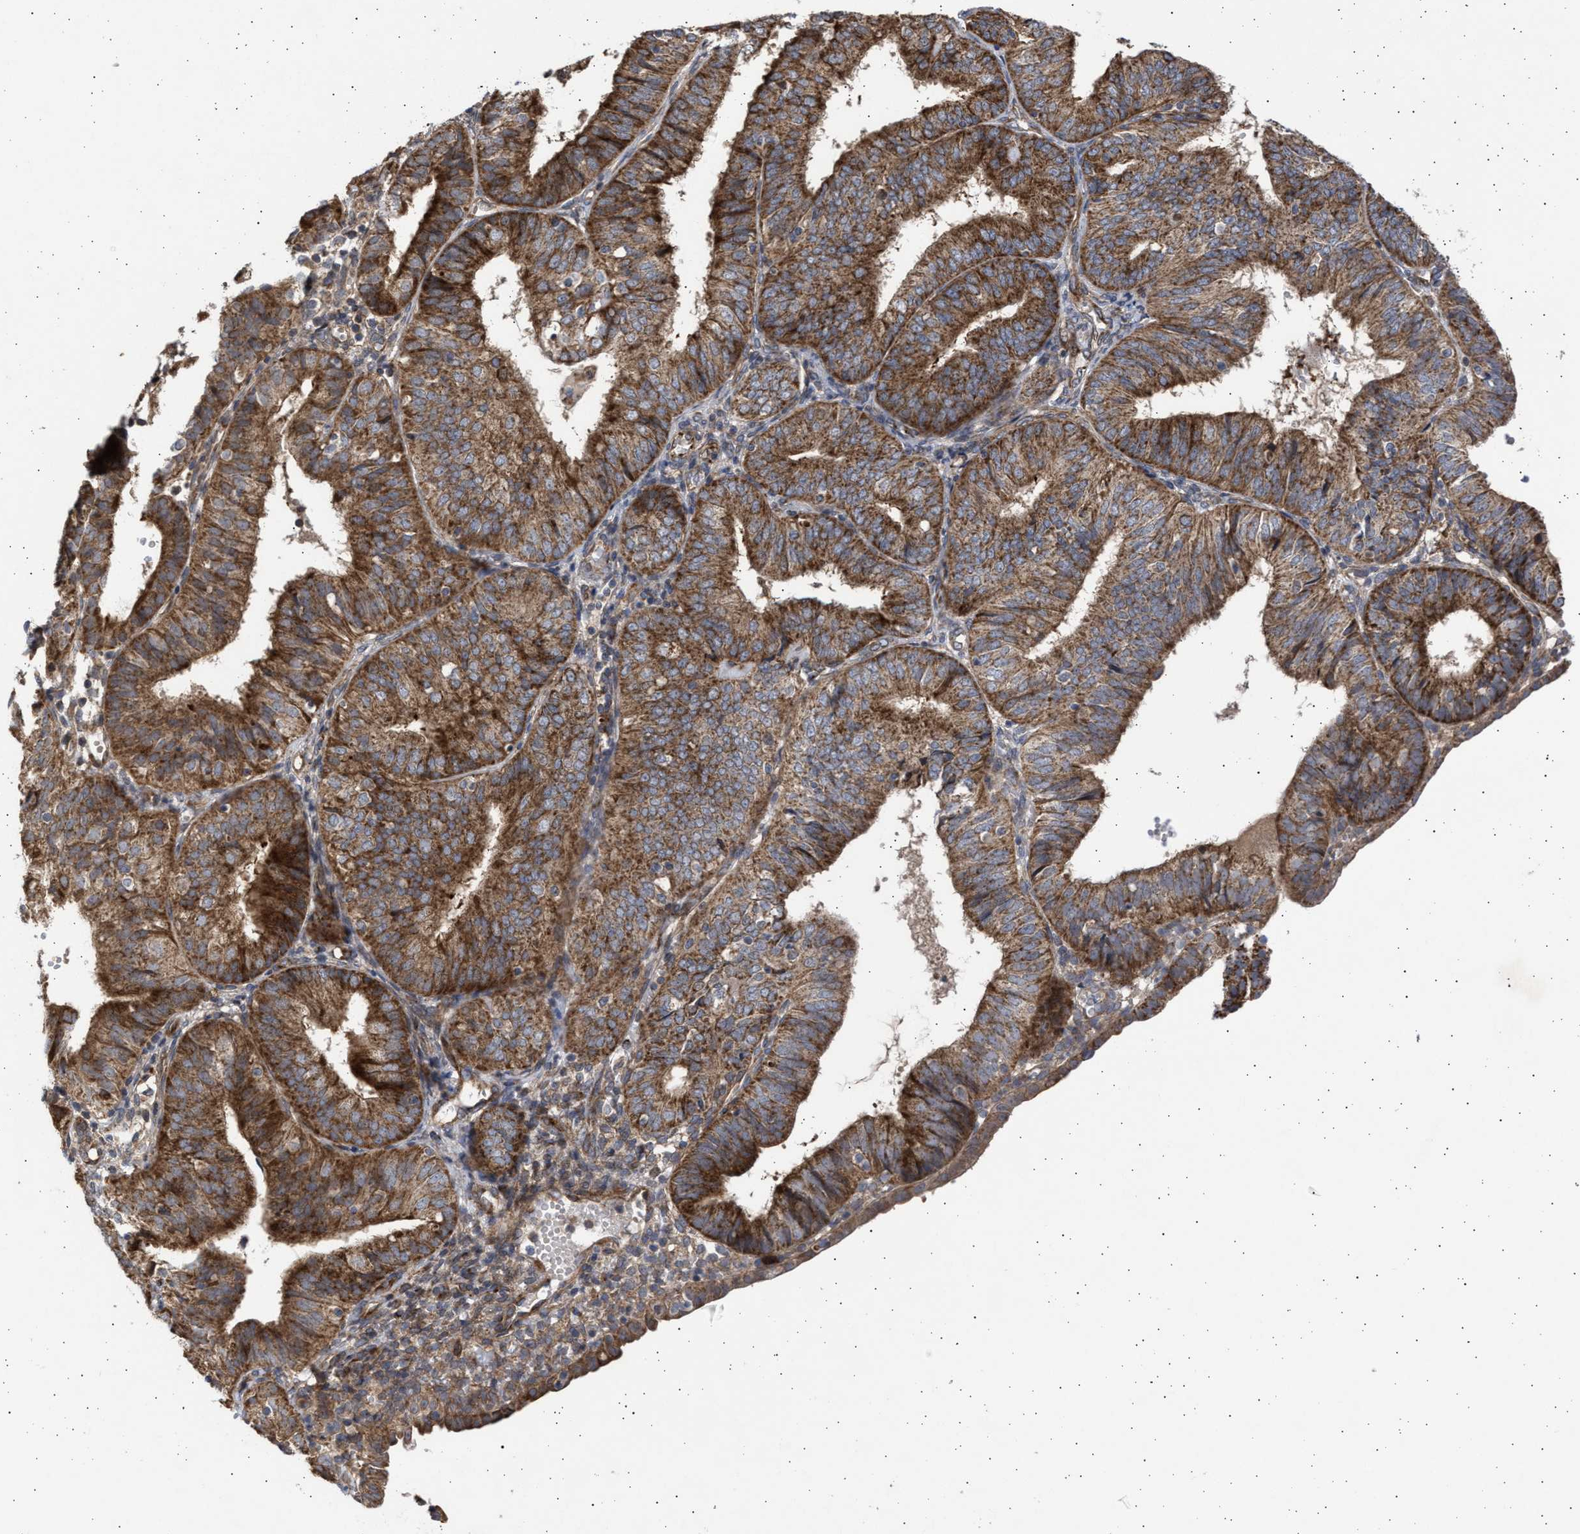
{"staining": {"intensity": "strong", "quantity": ">75%", "location": "cytoplasmic/membranous"}, "tissue": "endometrial cancer", "cell_type": "Tumor cells", "image_type": "cancer", "snomed": [{"axis": "morphology", "description": "Adenocarcinoma, NOS"}, {"axis": "topography", "description": "Endometrium"}], "caption": "Adenocarcinoma (endometrial) stained with DAB IHC displays high levels of strong cytoplasmic/membranous expression in approximately >75% of tumor cells.", "gene": "TTC19", "patient": {"sex": "female", "age": 58}}